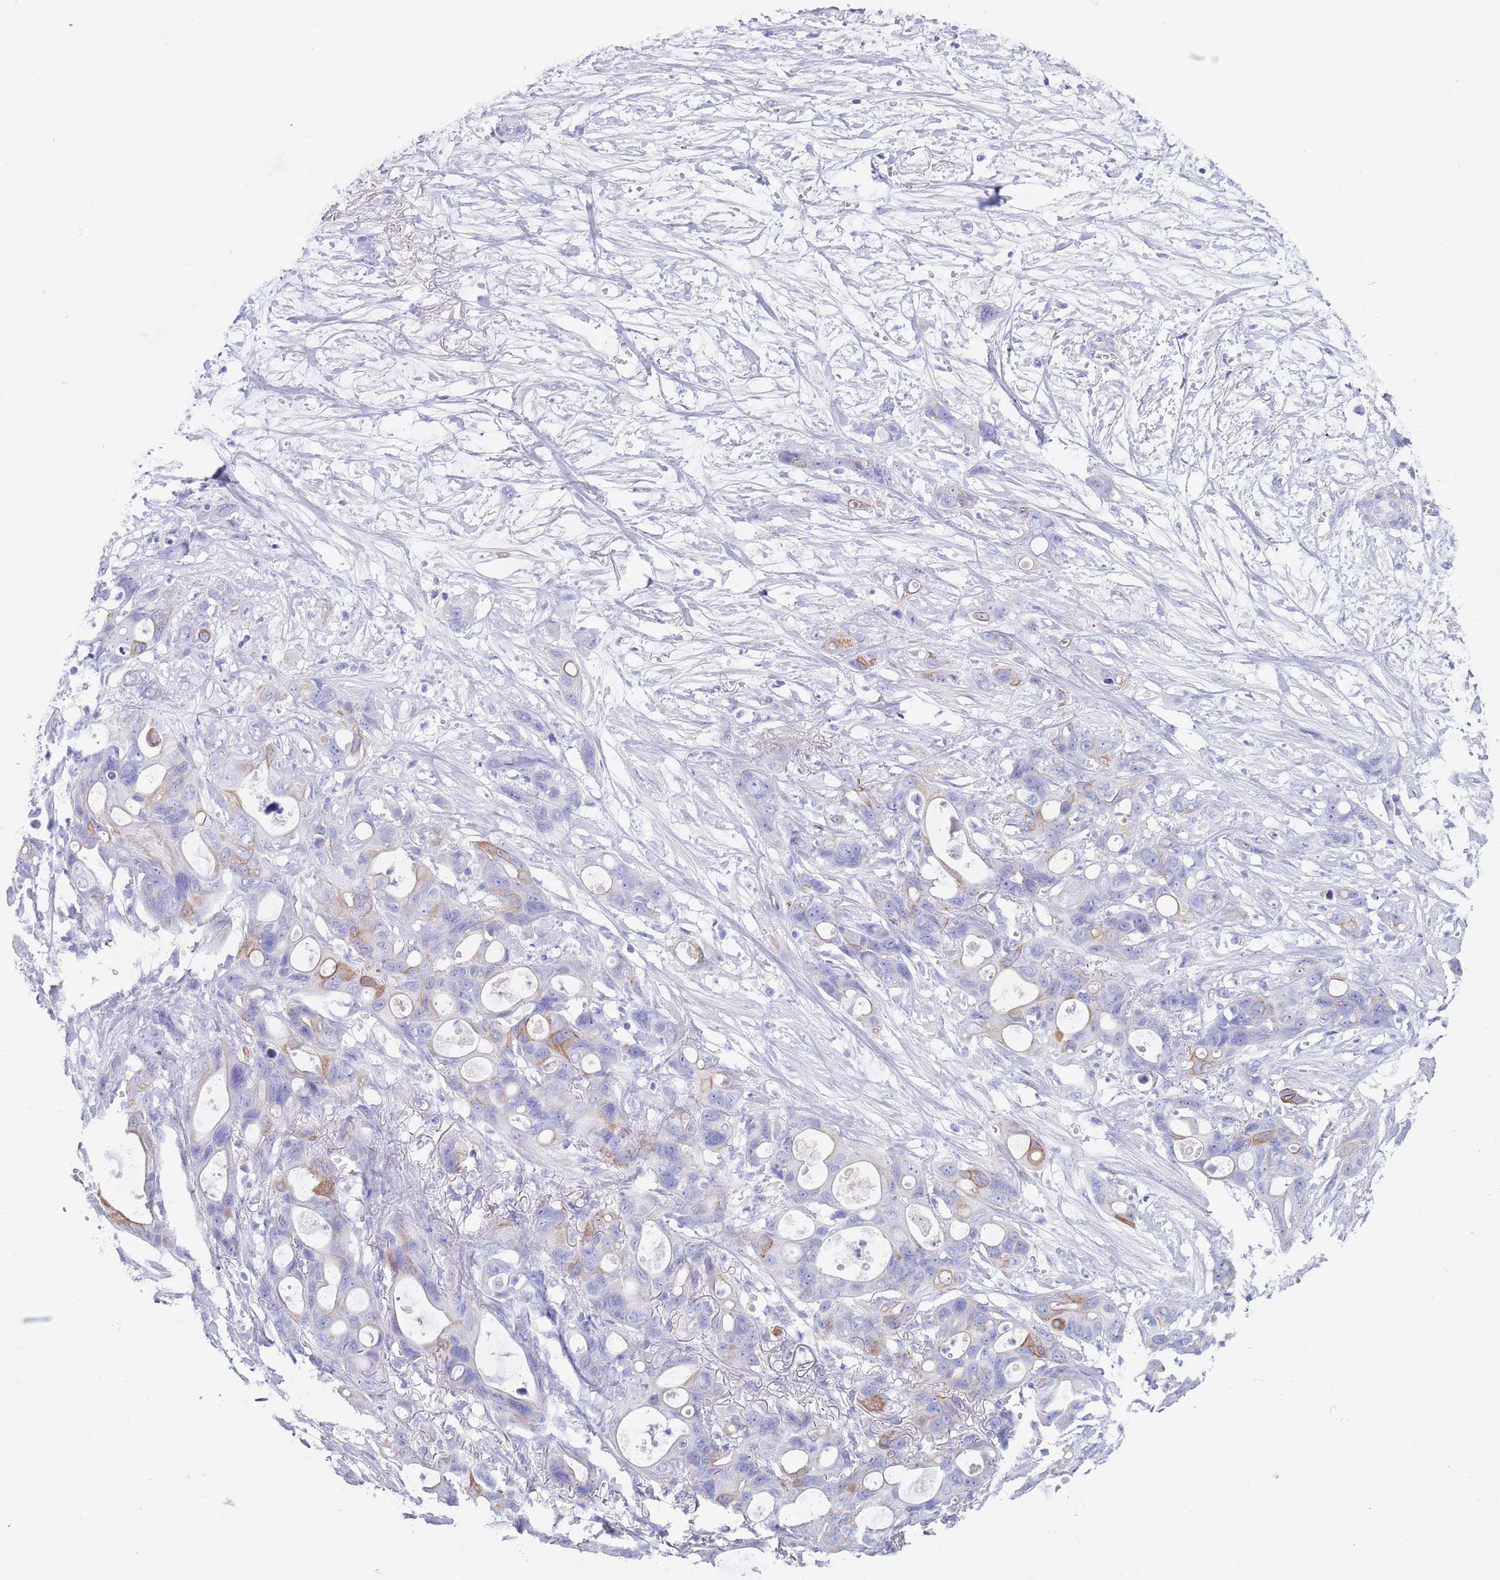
{"staining": {"intensity": "moderate", "quantity": "<25%", "location": "cytoplasmic/membranous"}, "tissue": "ovarian cancer", "cell_type": "Tumor cells", "image_type": "cancer", "snomed": [{"axis": "morphology", "description": "Cystadenocarcinoma, mucinous, NOS"}, {"axis": "topography", "description": "Ovary"}], "caption": "This micrograph reveals IHC staining of ovarian cancer (mucinous cystadenocarcinoma), with low moderate cytoplasmic/membranous staining in about <25% of tumor cells.", "gene": "CPXM2", "patient": {"sex": "female", "age": 70}}